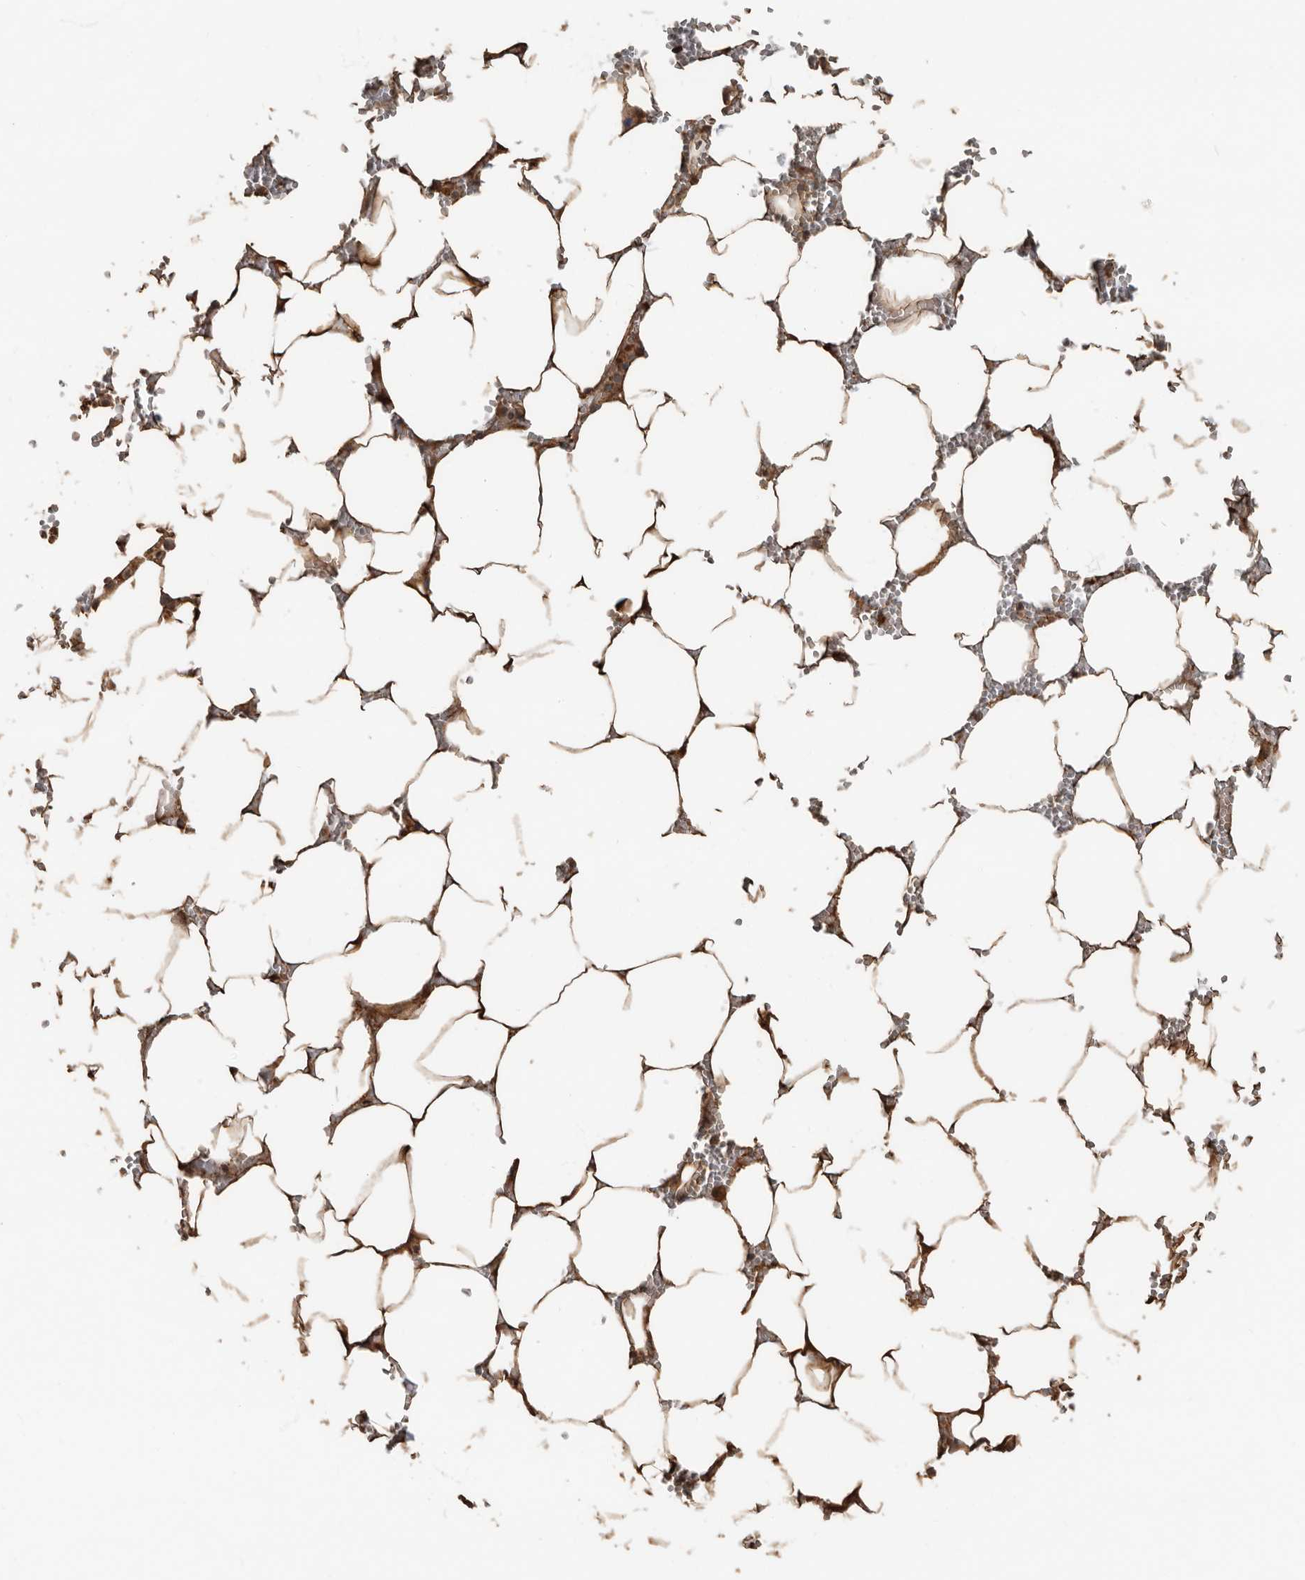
{"staining": {"intensity": "weak", "quantity": "25%-75%", "location": "cytoplasmic/membranous"}, "tissue": "bone marrow", "cell_type": "Hematopoietic cells", "image_type": "normal", "snomed": [{"axis": "morphology", "description": "Normal tissue, NOS"}, {"axis": "topography", "description": "Bone marrow"}], "caption": "This is an image of immunohistochemistry staining of normal bone marrow, which shows weak expression in the cytoplasmic/membranous of hematopoietic cells.", "gene": "LRGUK", "patient": {"sex": "male", "age": 70}}